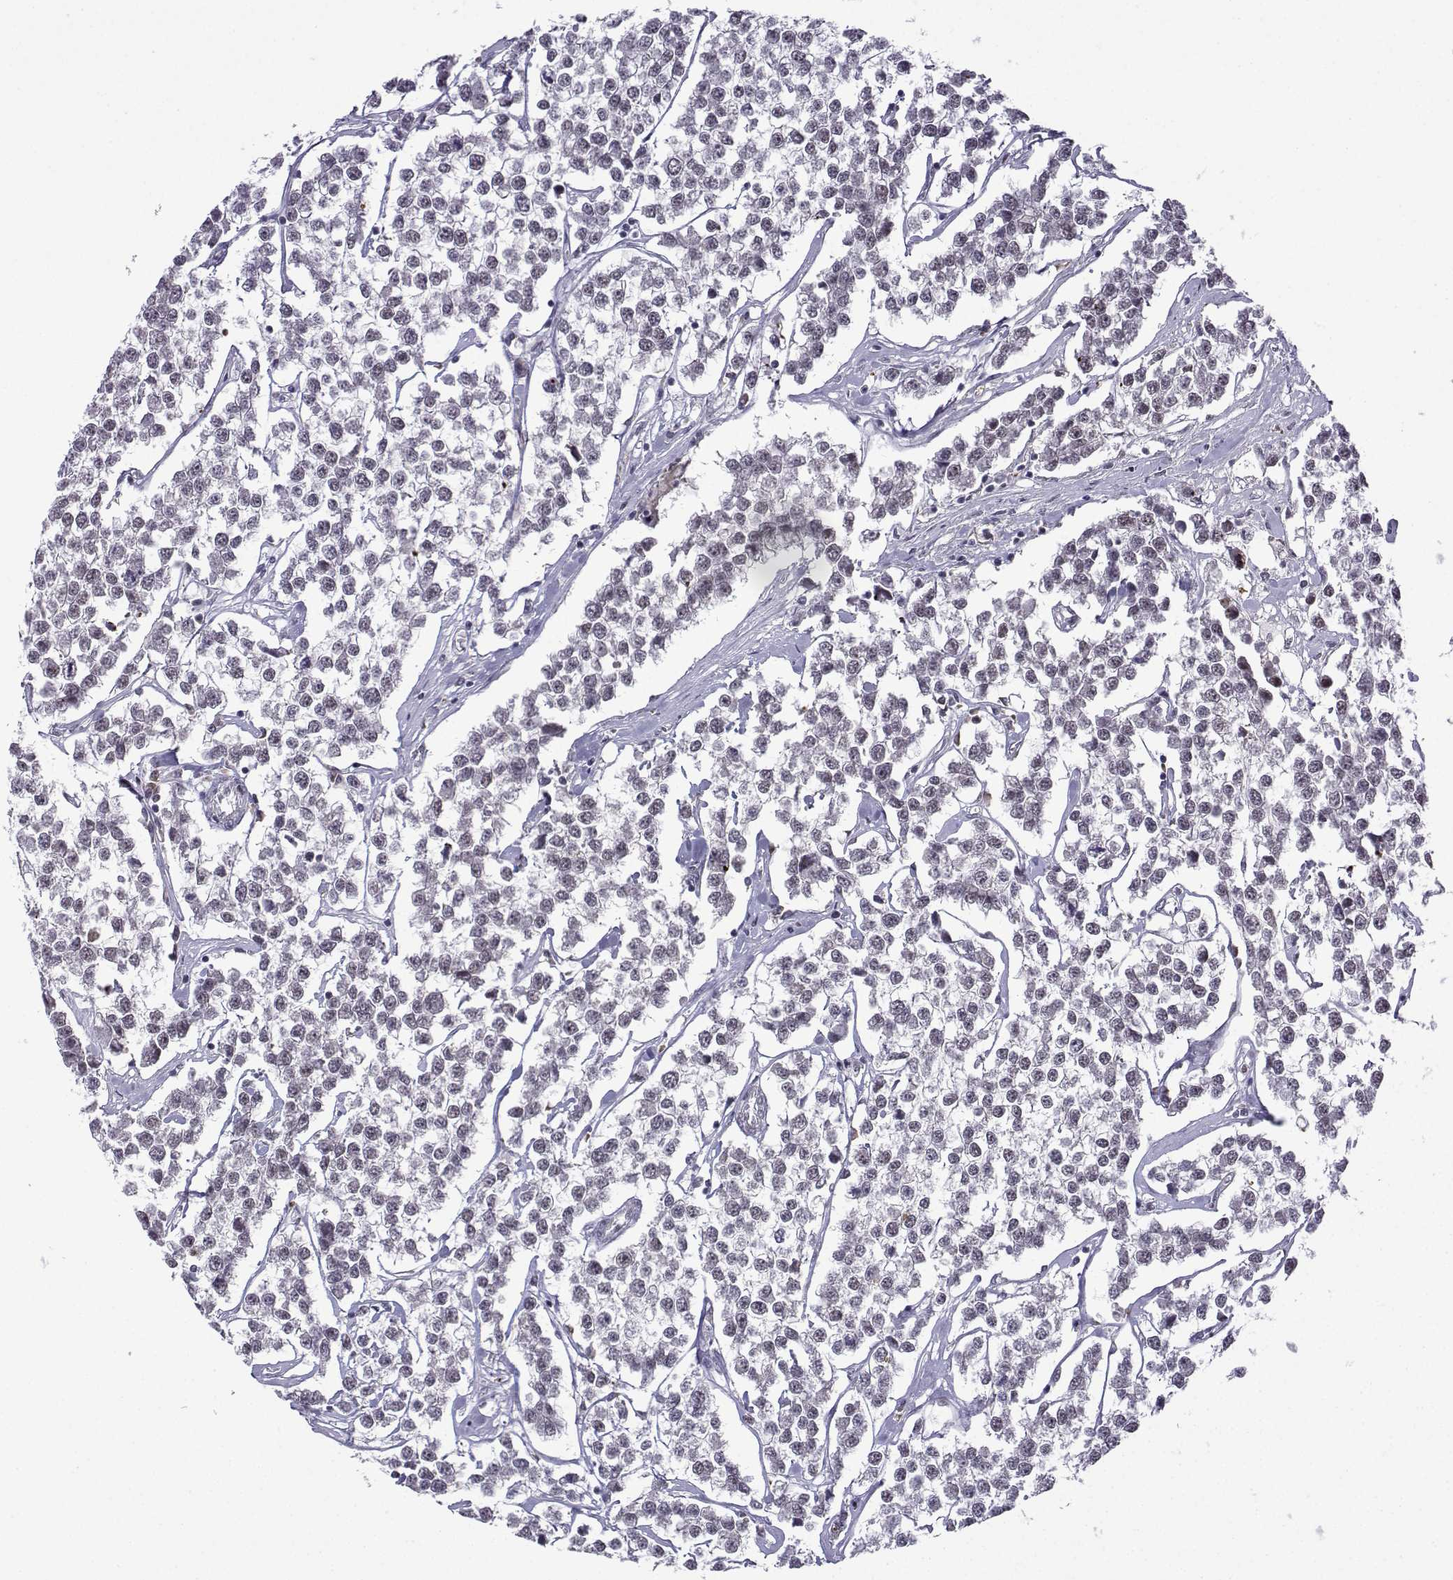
{"staining": {"intensity": "weak", "quantity": "<25%", "location": "nuclear"}, "tissue": "testis cancer", "cell_type": "Tumor cells", "image_type": "cancer", "snomed": [{"axis": "morphology", "description": "Seminoma, NOS"}, {"axis": "topography", "description": "Testis"}], "caption": "DAB immunohistochemical staining of testis cancer shows no significant positivity in tumor cells.", "gene": "FGF3", "patient": {"sex": "male", "age": 59}}